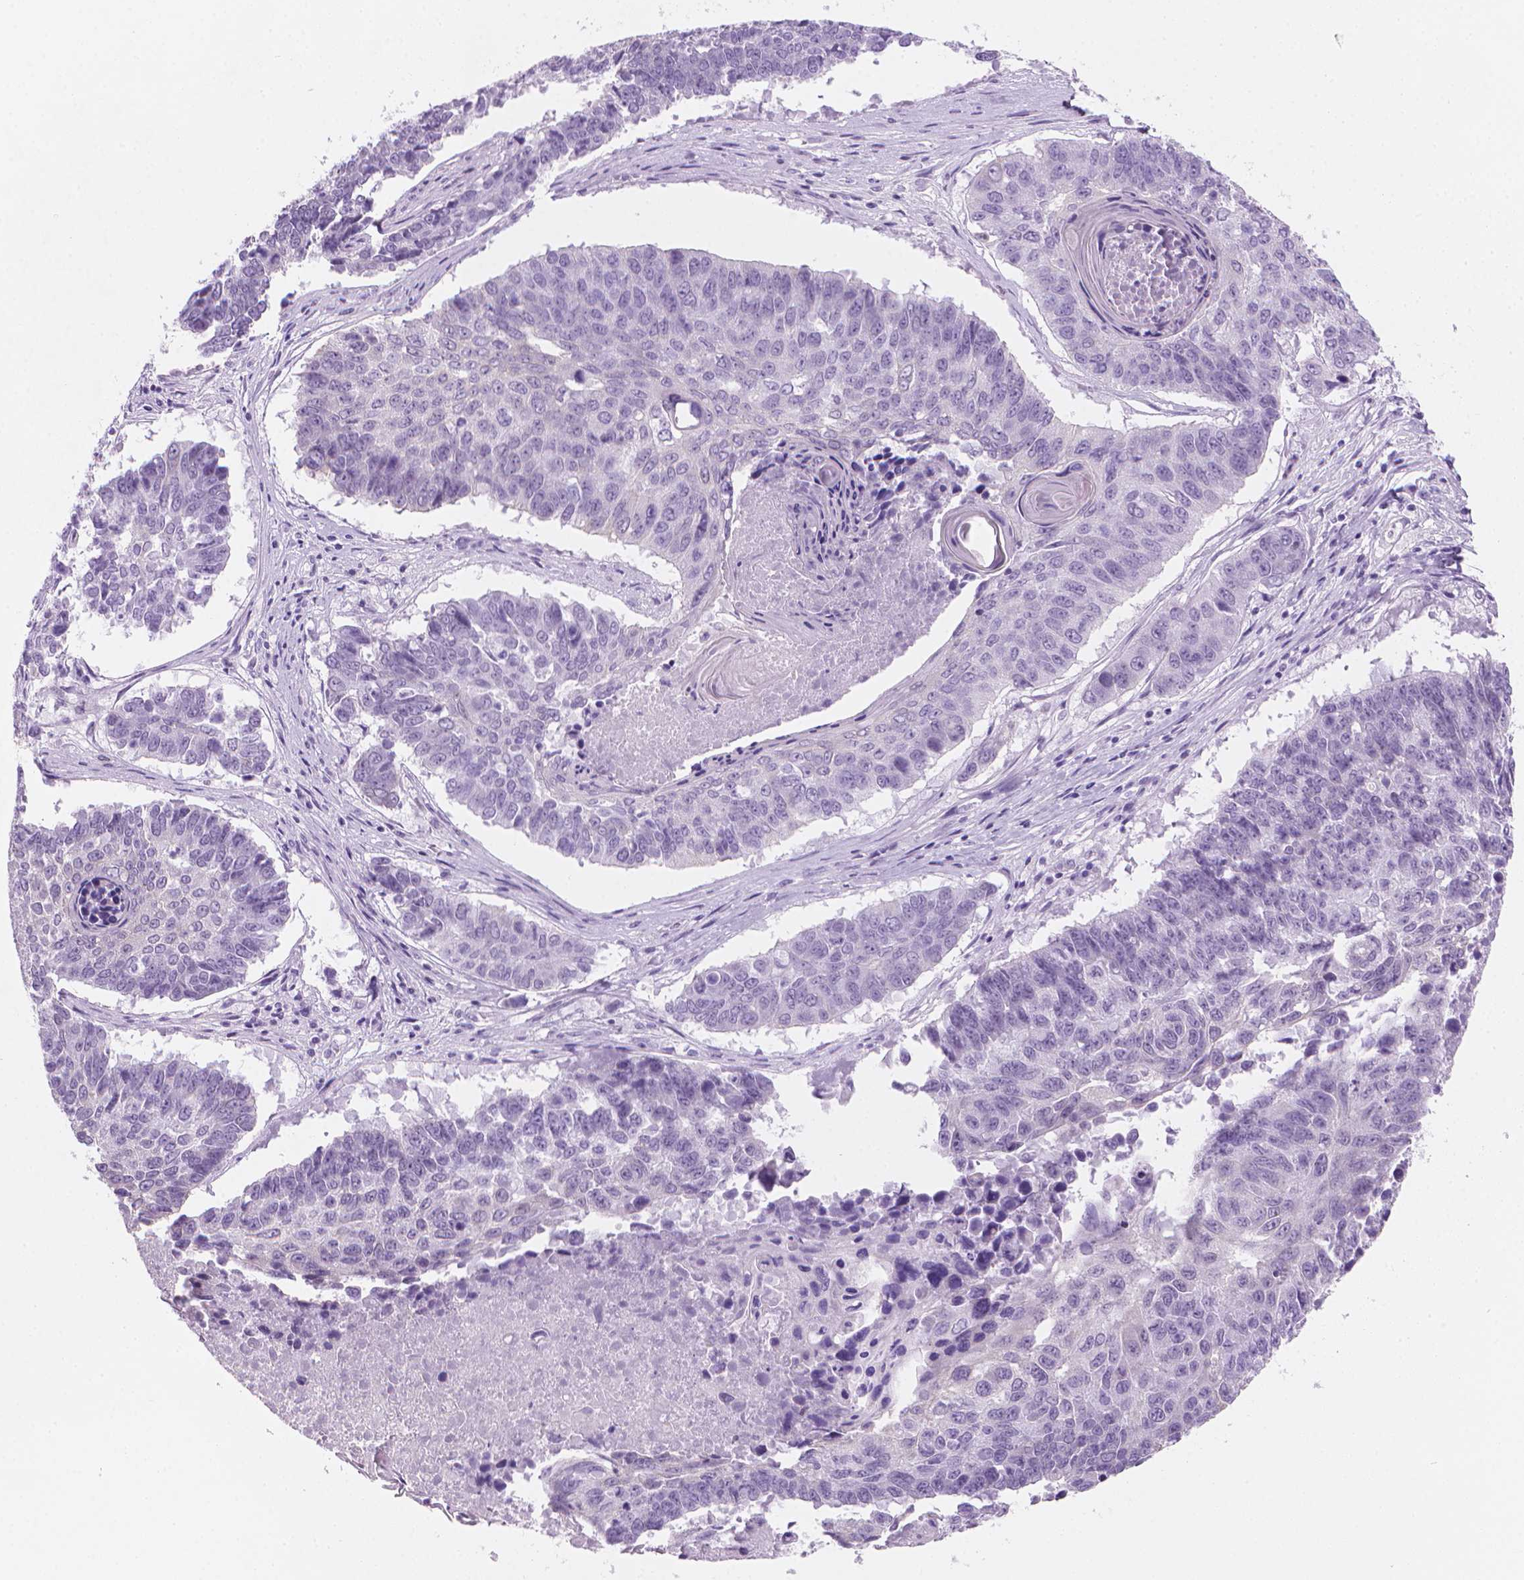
{"staining": {"intensity": "negative", "quantity": "none", "location": "none"}, "tissue": "lung cancer", "cell_type": "Tumor cells", "image_type": "cancer", "snomed": [{"axis": "morphology", "description": "Squamous cell carcinoma, NOS"}, {"axis": "topography", "description": "Lung"}], "caption": "Immunohistochemistry micrograph of lung cancer stained for a protein (brown), which exhibits no expression in tumor cells.", "gene": "TTC29", "patient": {"sex": "male", "age": 73}}